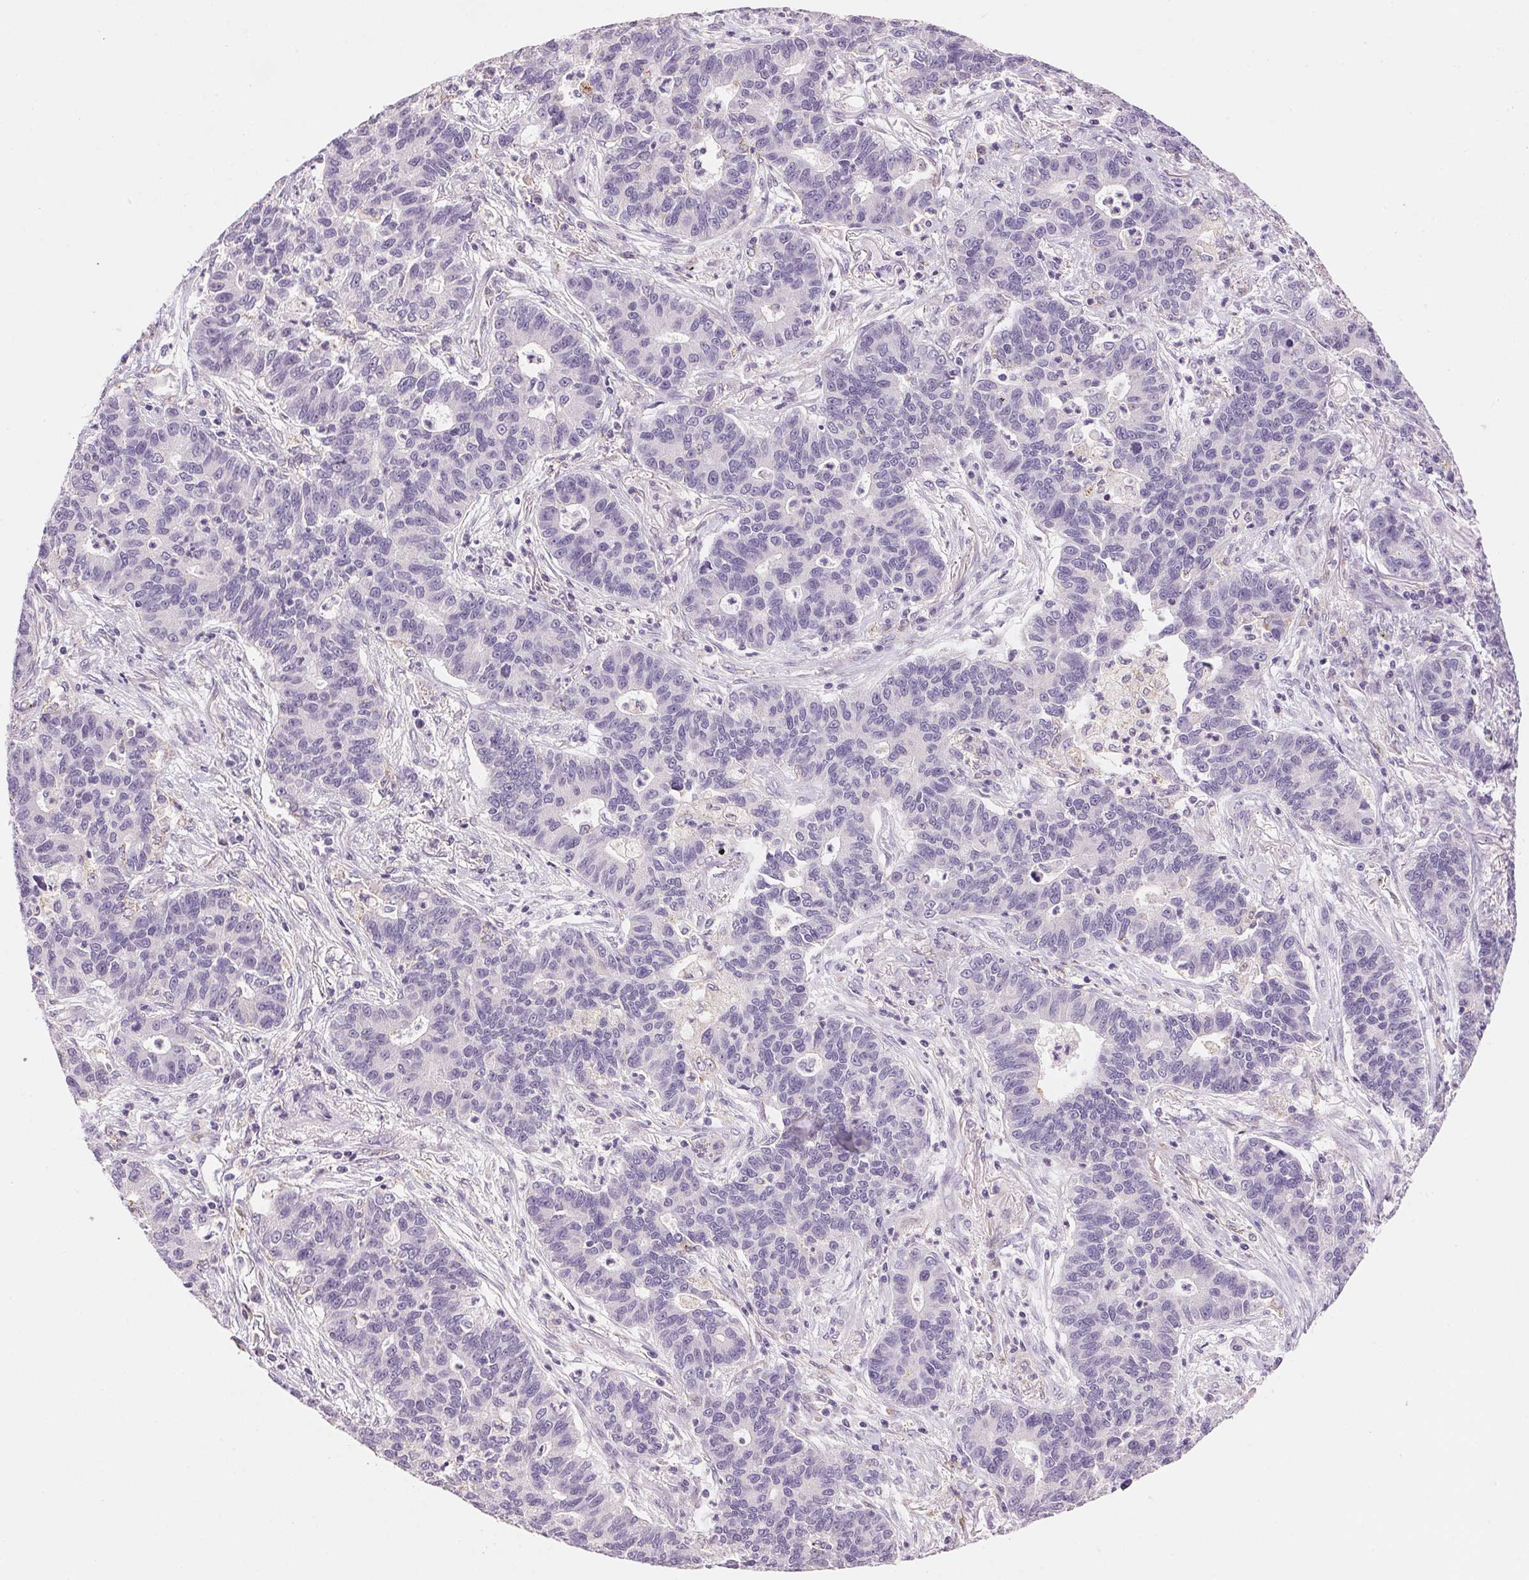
{"staining": {"intensity": "negative", "quantity": "none", "location": "none"}, "tissue": "lung cancer", "cell_type": "Tumor cells", "image_type": "cancer", "snomed": [{"axis": "morphology", "description": "Adenocarcinoma, NOS"}, {"axis": "topography", "description": "Lung"}], "caption": "Immunohistochemical staining of human lung cancer (adenocarcinoma) shows no significant staining in tumor cells.", "gene": "CYP11B1", "patient": {"sex": "female", "age": 57}}